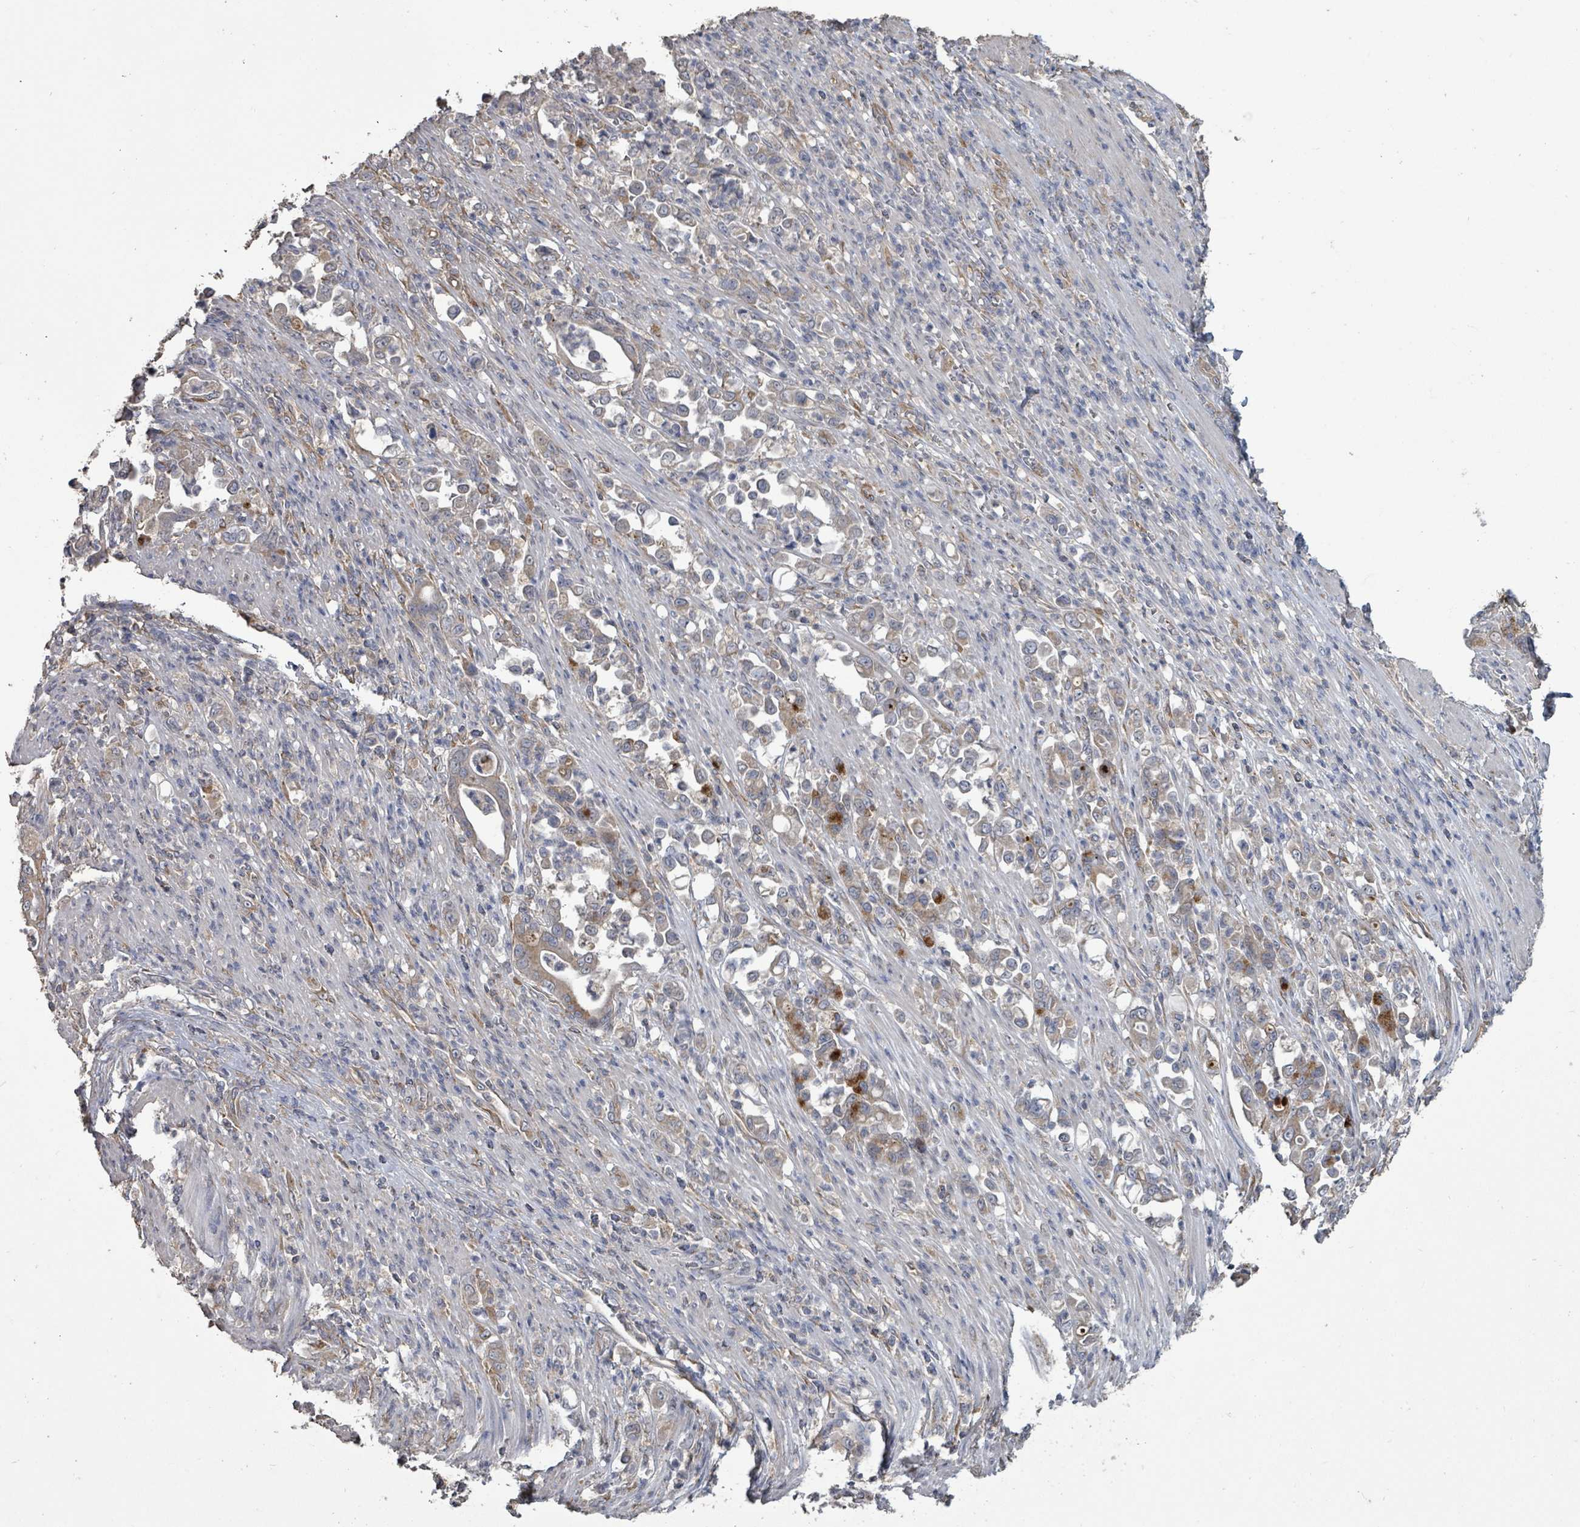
{"staining": {"intensity": "strong", "quantity": "<25%", "location": "cytoplasmic/membranous"}, "tissue": "stomach cancer", "cell_type": "Tumor cells", "image_type": "cancer", "snomed": [{"axis": "morphology", "description": "Normal tissue, NOS"}, {"axis": "morphology", "description": "Adenocarcinoma, NOS"}, {"axis": "topography", "description": "Stomach"}], "caption": "Protein analysis of adenocarcinoma (stomach) tissue reveals strong cytoplasmic/membranous staining in about <25% of tumor cells. (DAB (3,3'-diaminobenzidine) = brown stain, brightfield microscopy at high magnification).", "gene": "SLC9A7", "patient": {"sex": "female", "age": 79}}